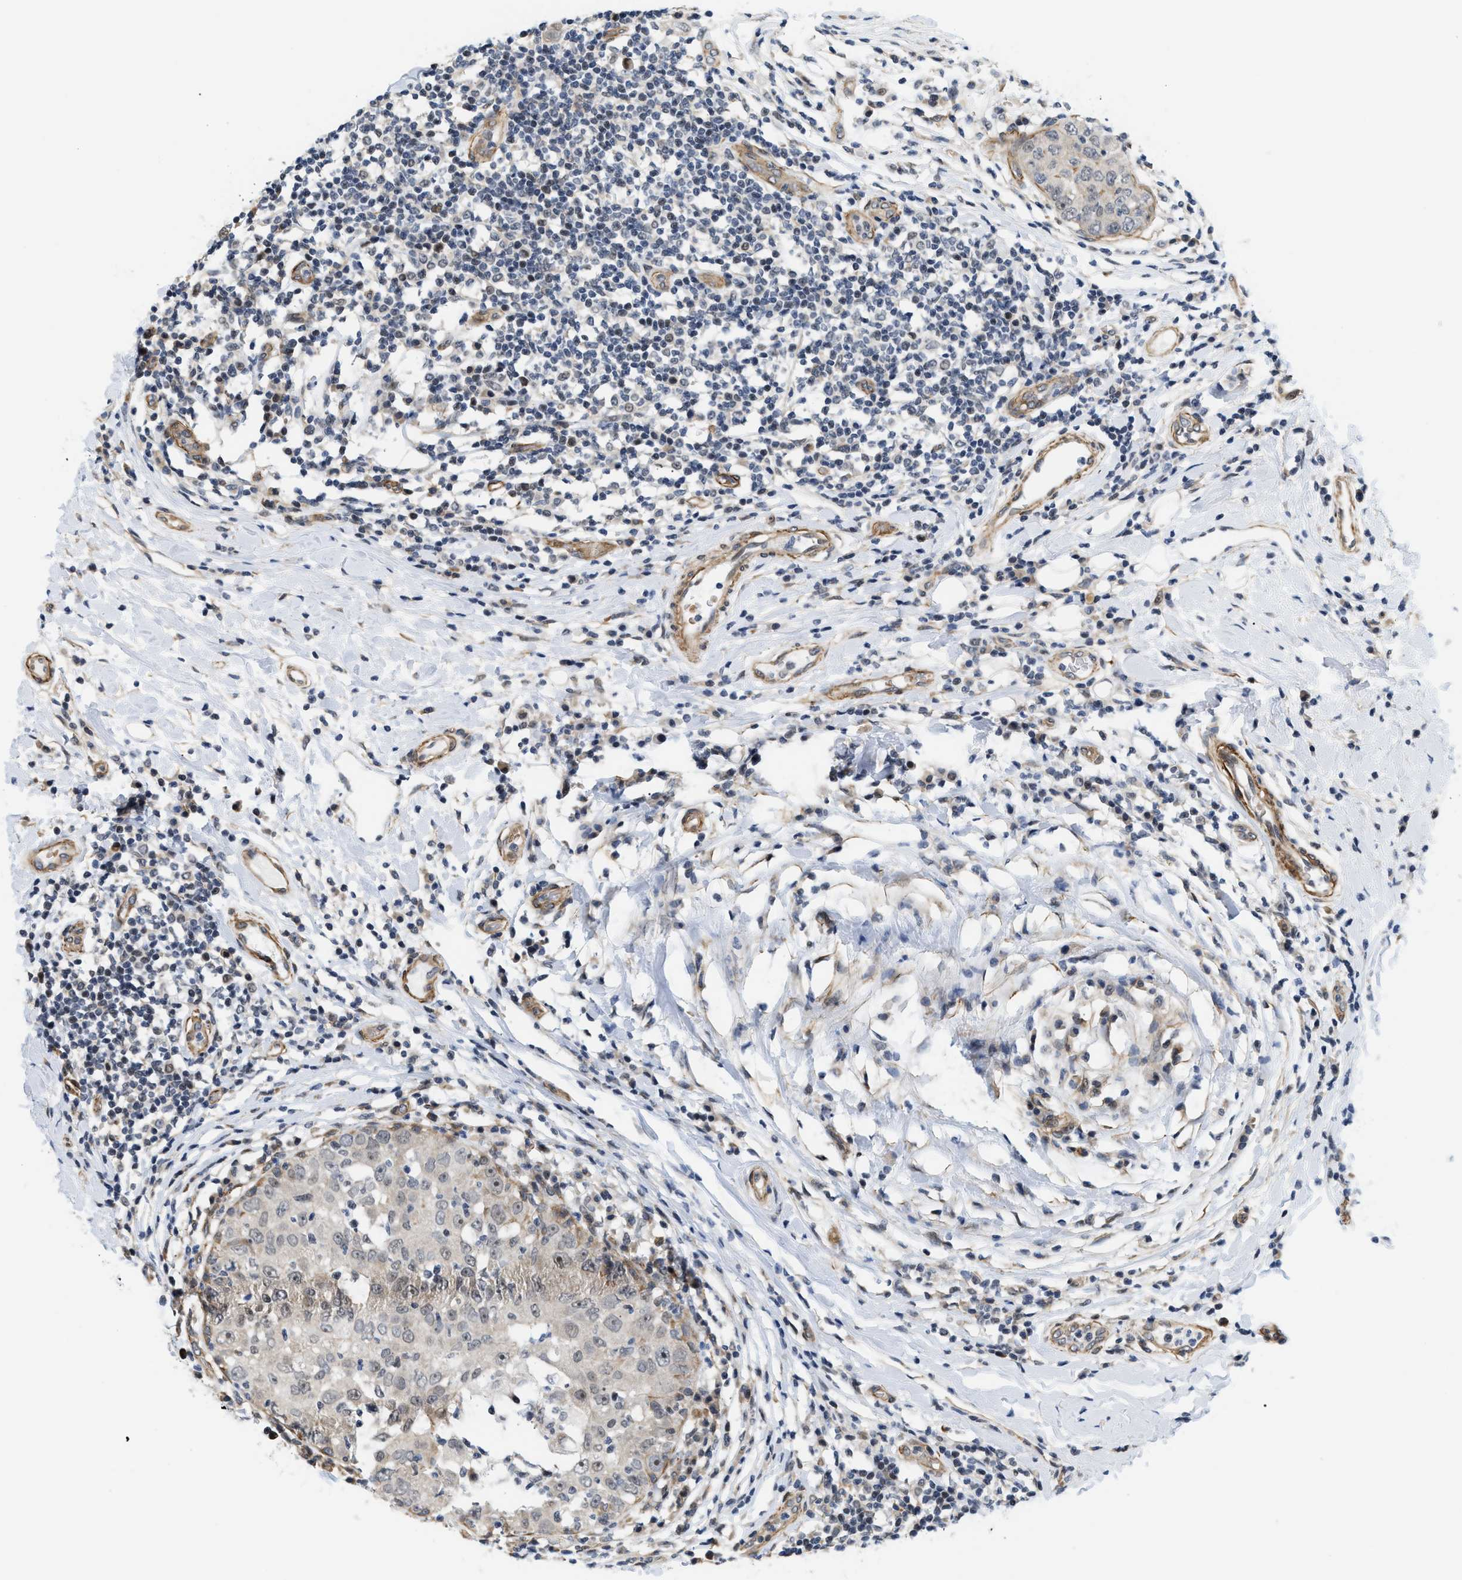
{"staining": {"intensity": "weak", "quantity": "<25%", "location": "cytoplasmic/membranous"}, "tissue": "breast cancer", "cell_type": "Tumor cells", "image_type": "cancer", "snomed": [{"axis": "morphology", "description": "Duct carcinoma"}, {"axis": "topography", "description": "Breast"}], "caption": "The histopathology image exhibits no significant positivity in tumor cells of infiltrating ductal carcinoma (breast). (DAB (3,3'-diaminobenzidine) IHC with hematoxylin counter stain).", "gene": "GPRASP2", "patient": {"sex": "female", "age": 27}}